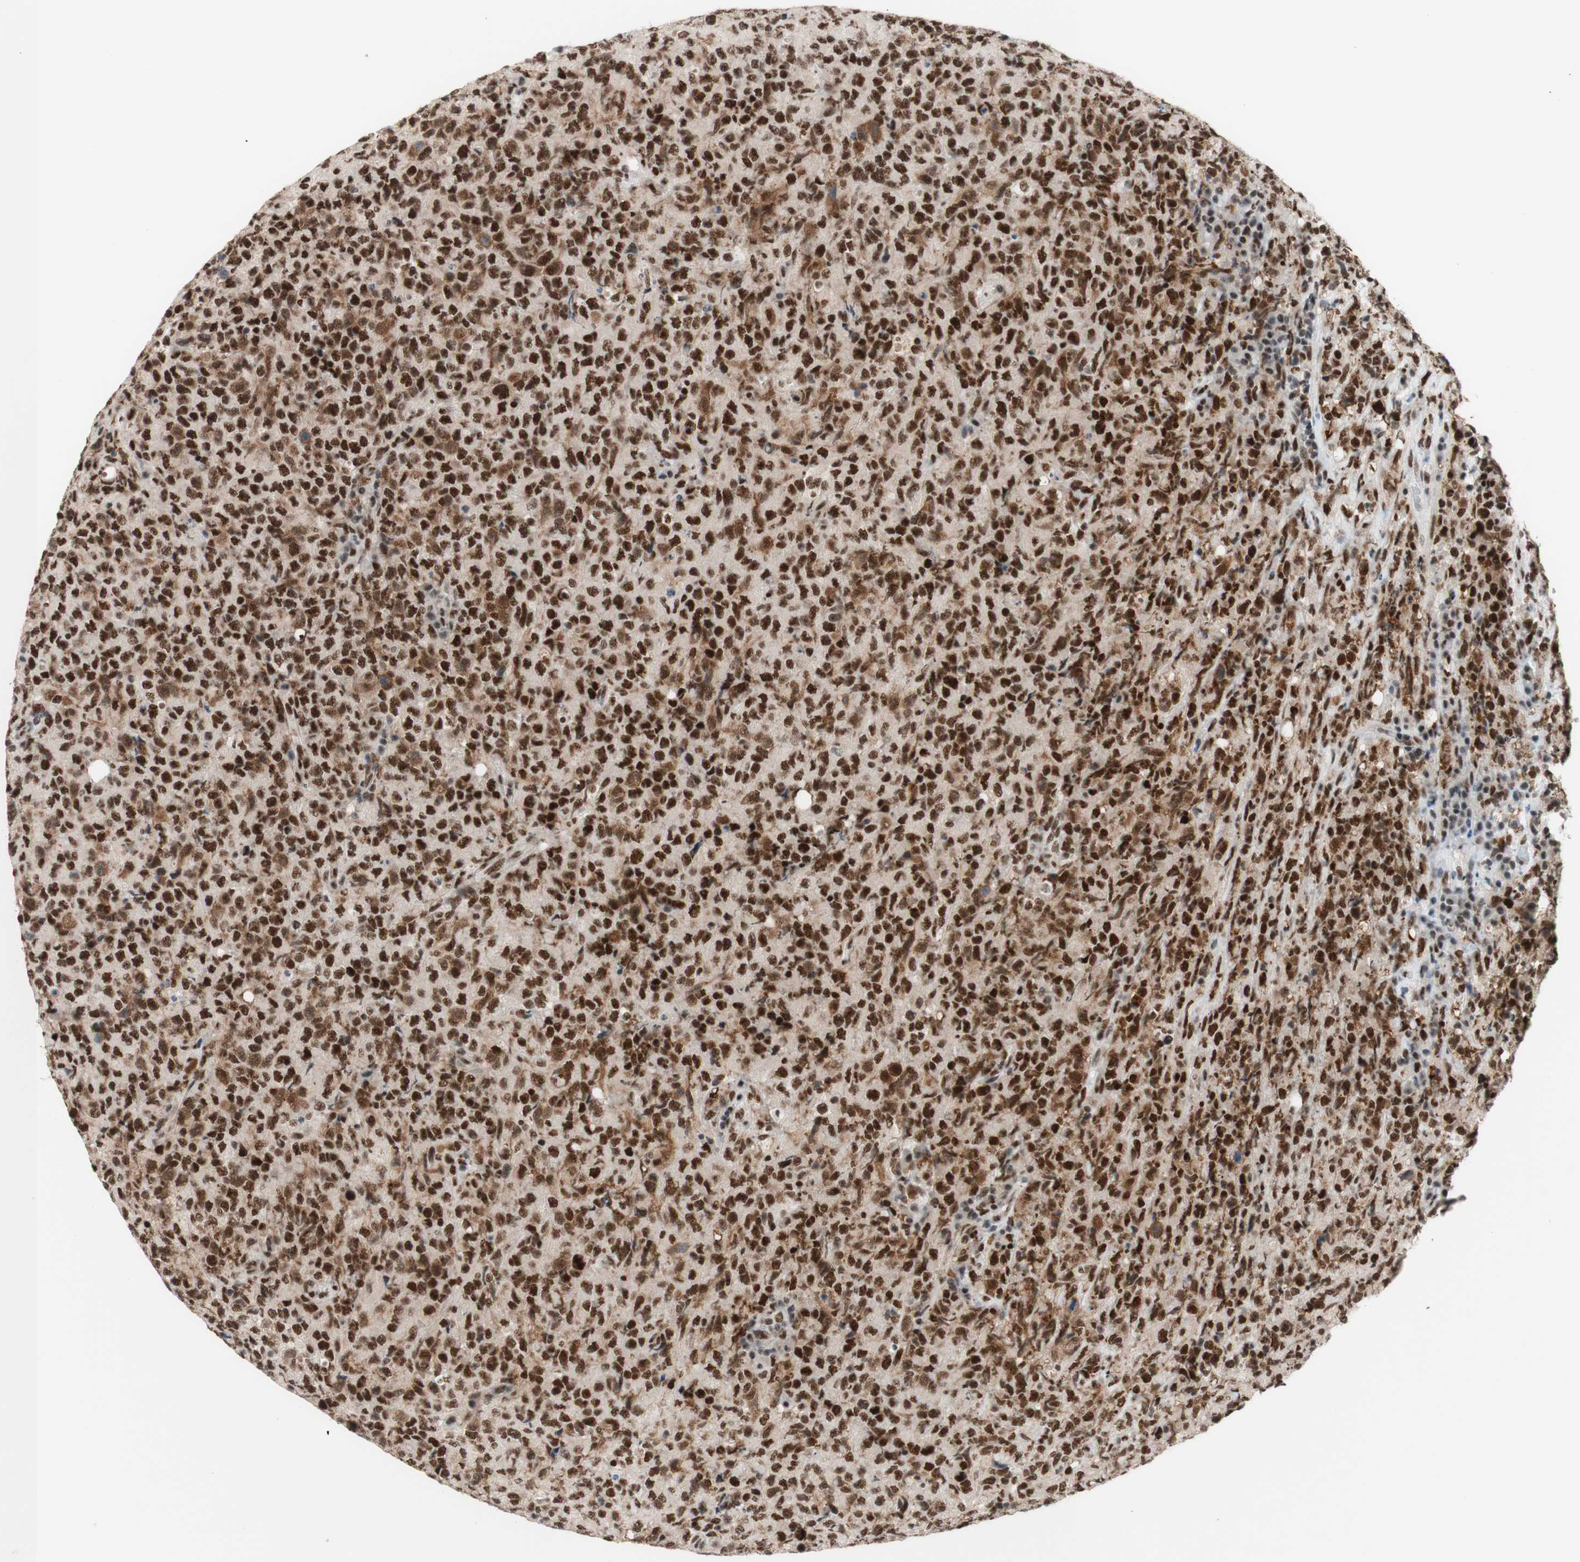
{"staining": {"intensity": "strong", "quantity": ">75%", "location": "nuclear"}, "tissue": "lymphoma", "cell_type": "Tumor cells", "image_type": "cancer", "snomed": [{"axis": "morphology", "description": "Malignant lymphoma, non-Hodgkin's type, High grade"}, {"axis": "topography", "description": "Tonsil"}], "caption": "Tumor cells show high levels of strong nuclear expression in approximately >75% of cells in human high-grade malignant lymphoma, non-Hodgkin's type.", "gene": "PRPF19", "patient": {"sex": "female", "age": 36}}